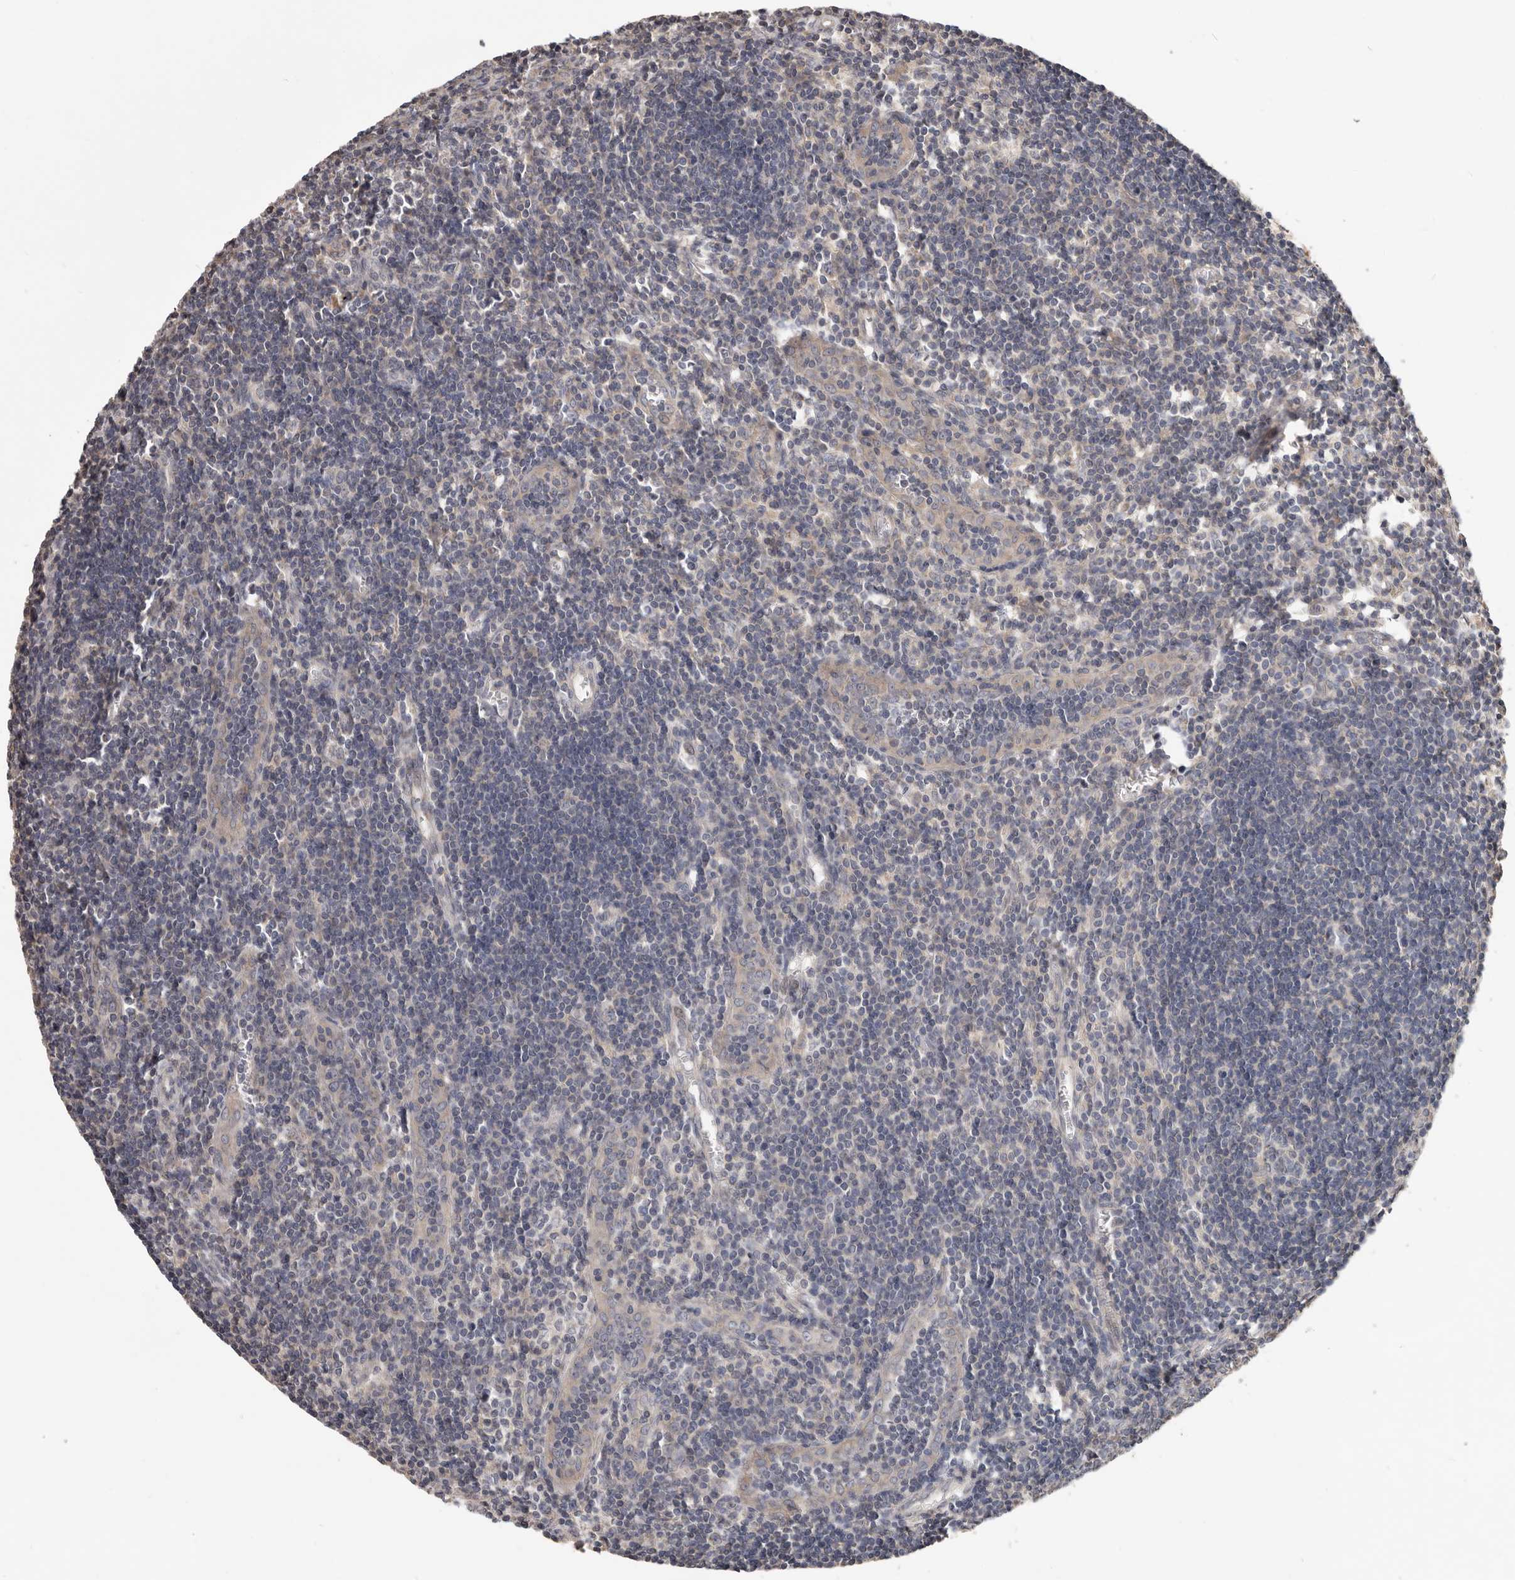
{"staining": {"intensity": "negative", "quantity": "none", "location": "none"}, "tissue": "lymph node", "cell_type": "Germinal center cells", "image_type": "normal", "snomed": [{"axis": "morphology", "description": "Normal tissue, NOS"}, {"axis": "morphology", "description": "Malignant melanoma, Metastatic site"}, {"axis": "topography", "description": "Lymph node"}], "caption": "This is an IHC image of benign lymph node. There is no expression in germinal center cells.", "gene": "LRP6", "patient": {"sex": "male", "age": 41}}